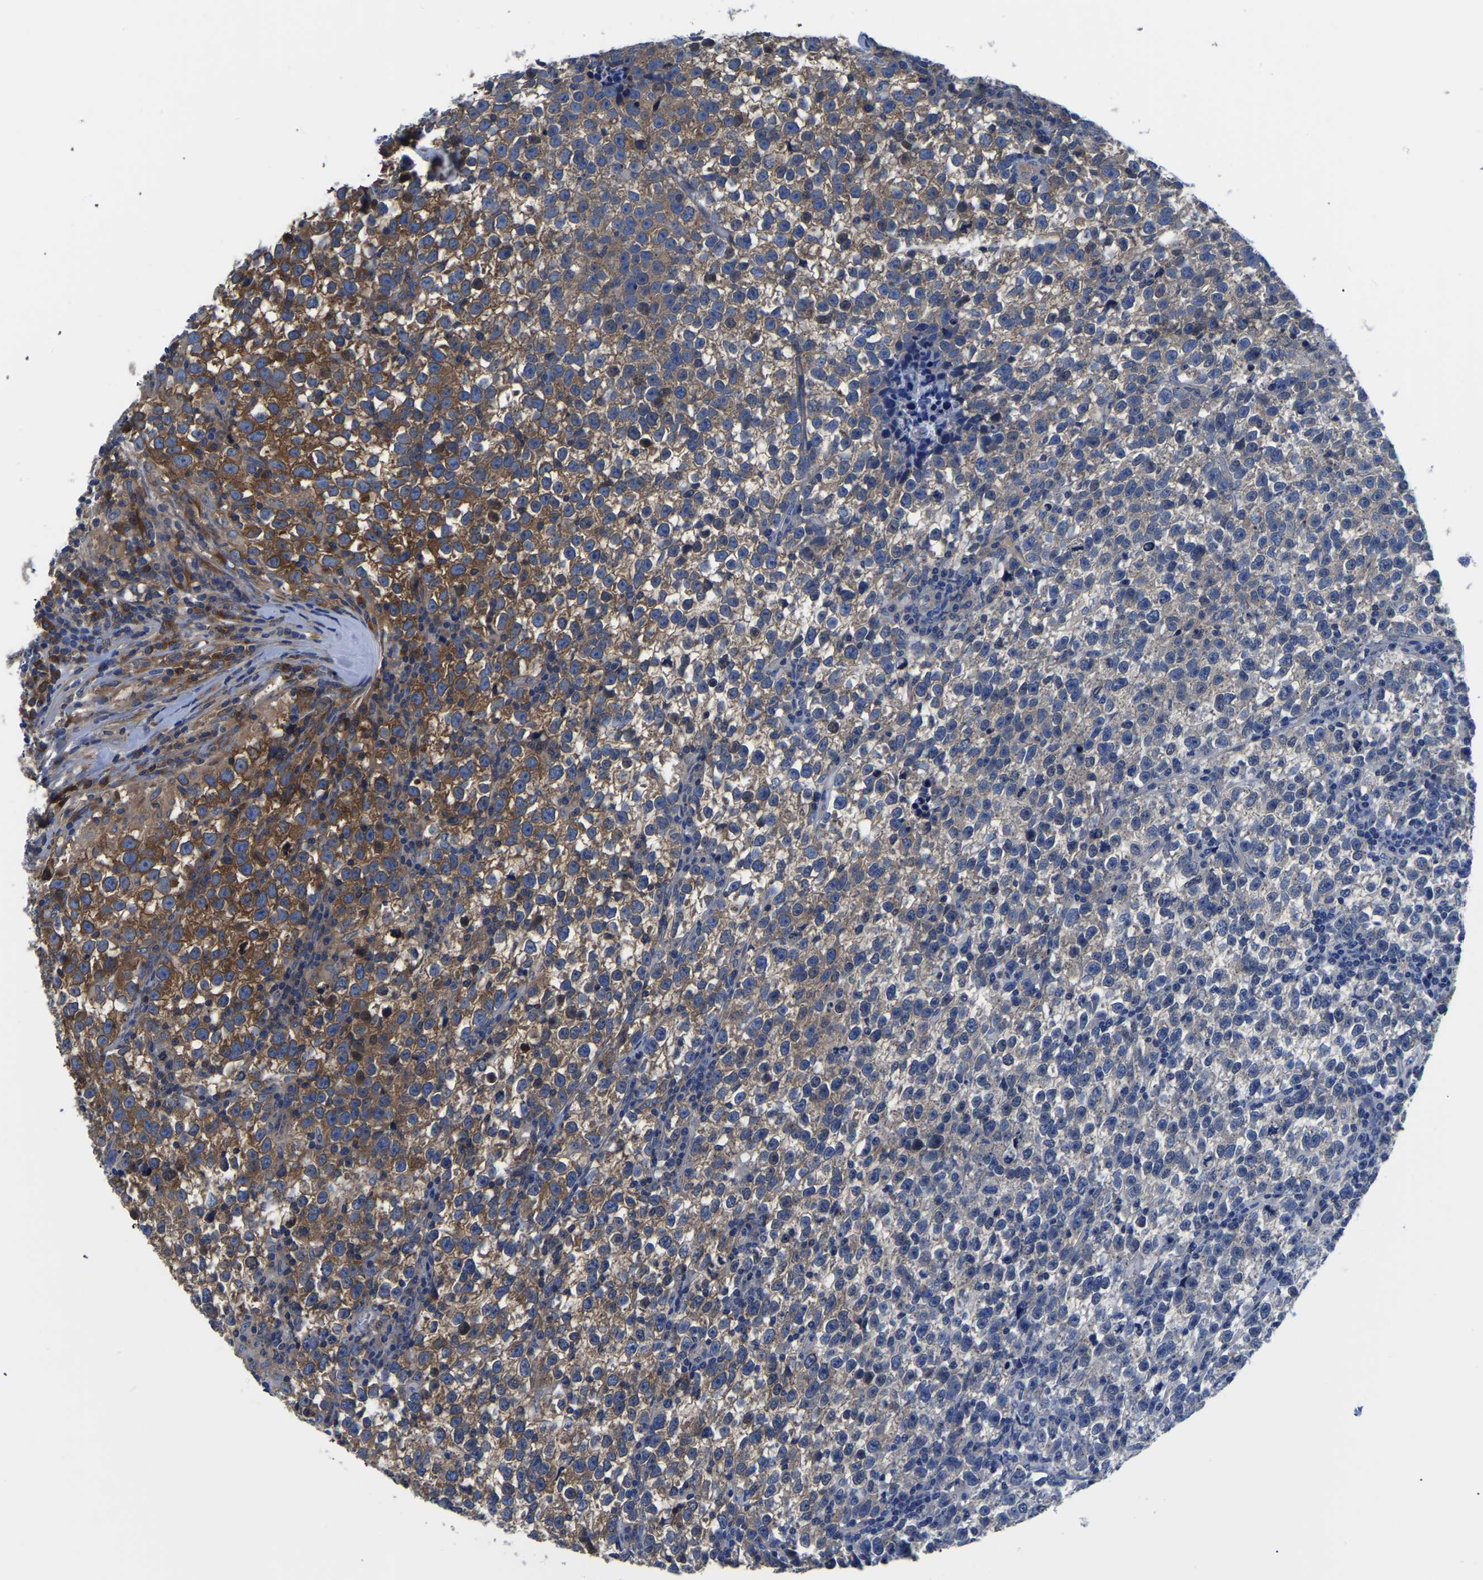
{"staining": {"intensity": "strong", "quantity": "25%-75%", "location": "cytoplasmic/membranous"}, "tissue": "testis cancer", "cell_type": "Tumor cells", "image_type": "cancer", "snomed": [{"axis": "morphology", "description": "Normal tissue, NOS"}, {"axis": "morphology", "description": "Seminoma, NOS"}, {"axis": "topography", "description": "Testis"}], "caption": "Immunohistochemical staining of testis cancer reveals high levels of strong cytoplasmic/membranous protein positivity in approximately 25%-75% of tumor cells. (IHC, brightfield microscopy, high magnification).", "gene": "TFG", "patient": {"sex": "male", "age": 43}}